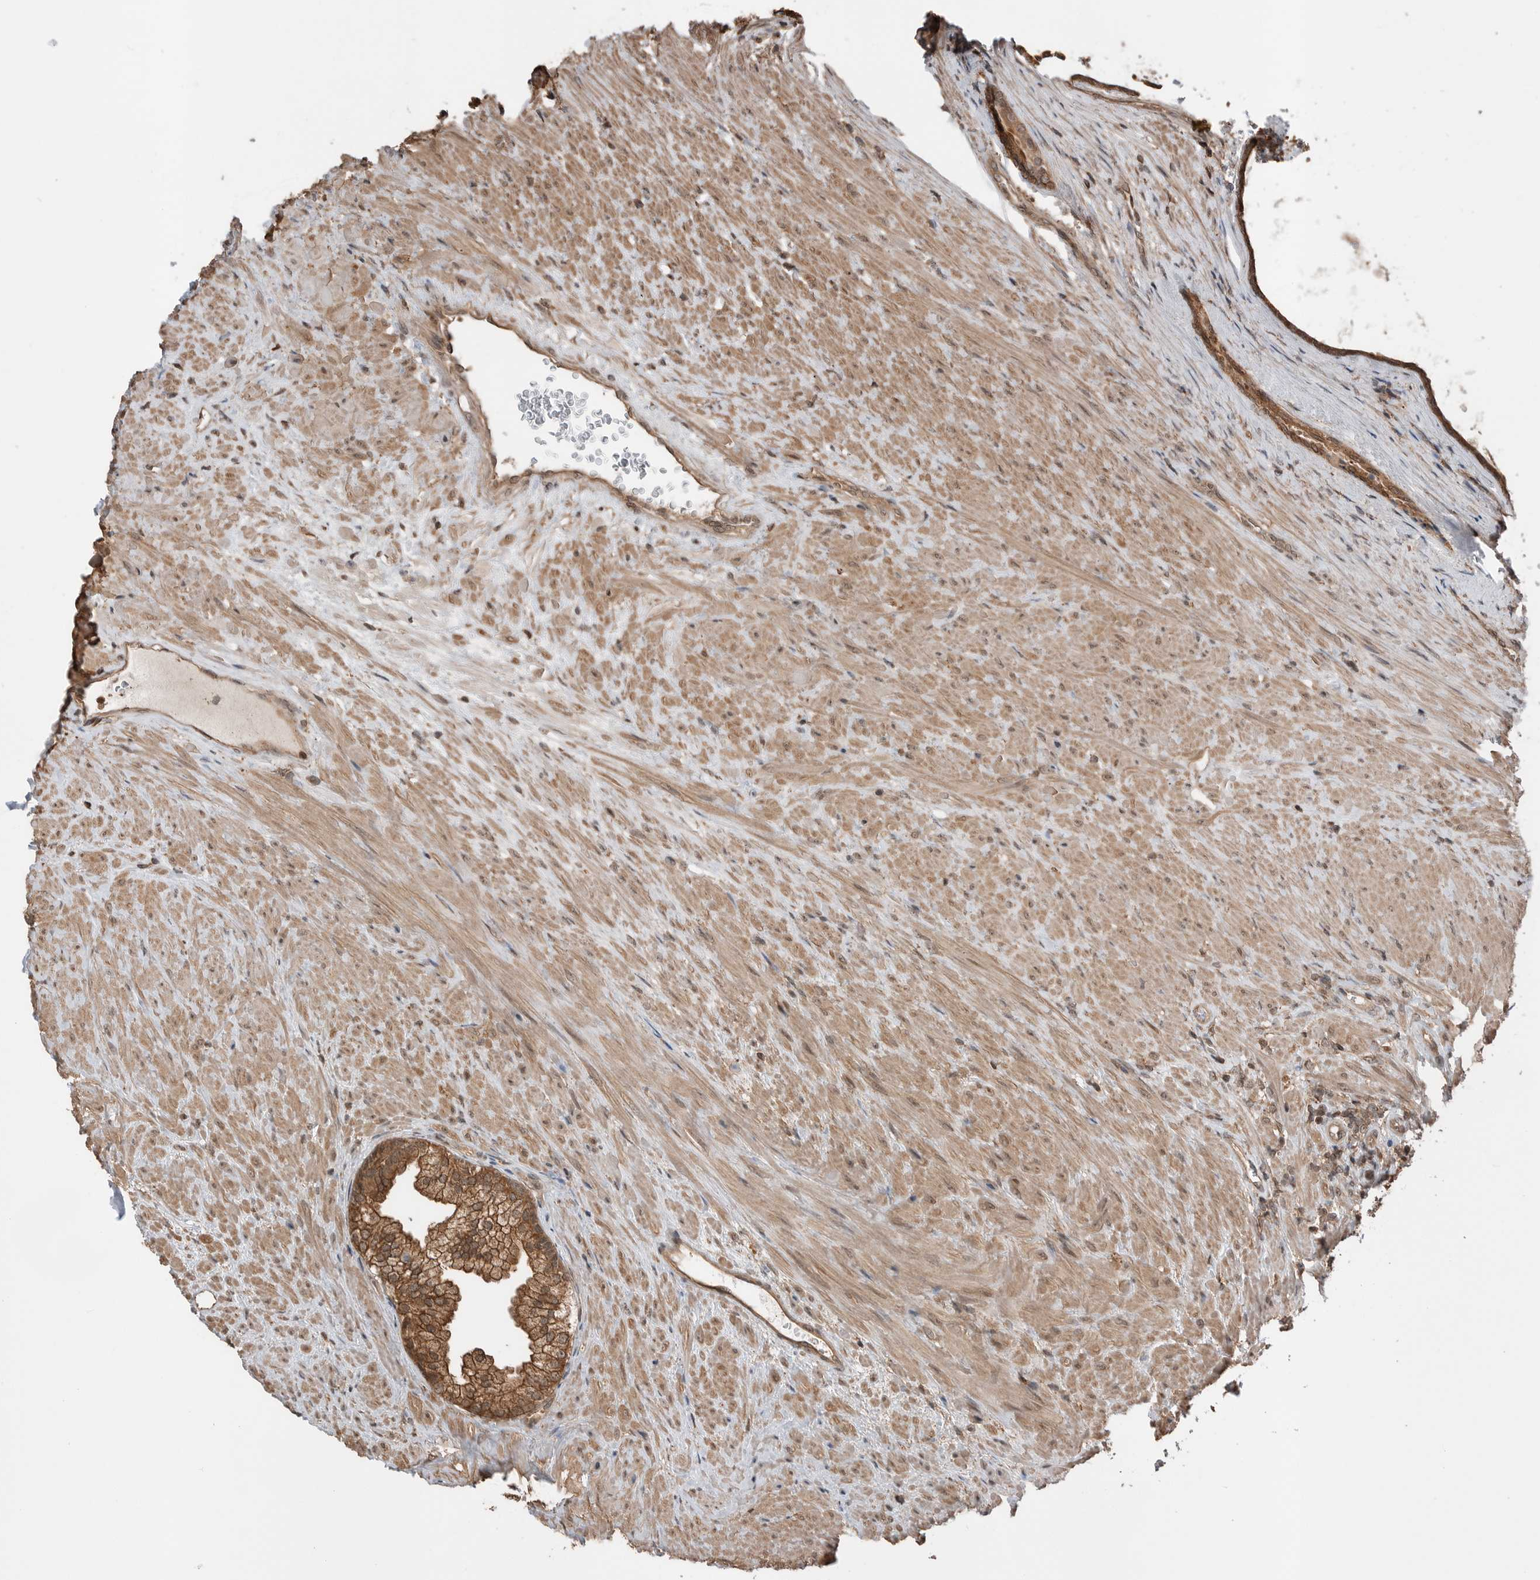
{"staining": {"intensity": "strong", "quantity": ">75%", "location": "cytoplasmic/membranous"}, "tissue": "prostate", "cell_type": "Glandular cells", "image_type": "normal", "snomed": [{"axis": "morphology", "description": "Normal tissue, NOS"}, {"axis": "topography", "description": "Prostate"}], "caption": "This is an image of immunohistochemistry staining of normal prostate, which shows strong positivity in the cytoplasmic/membranous of glandular cells.", "gene": "PEAK1", "patient": {"sex": "male", "age": 76}}